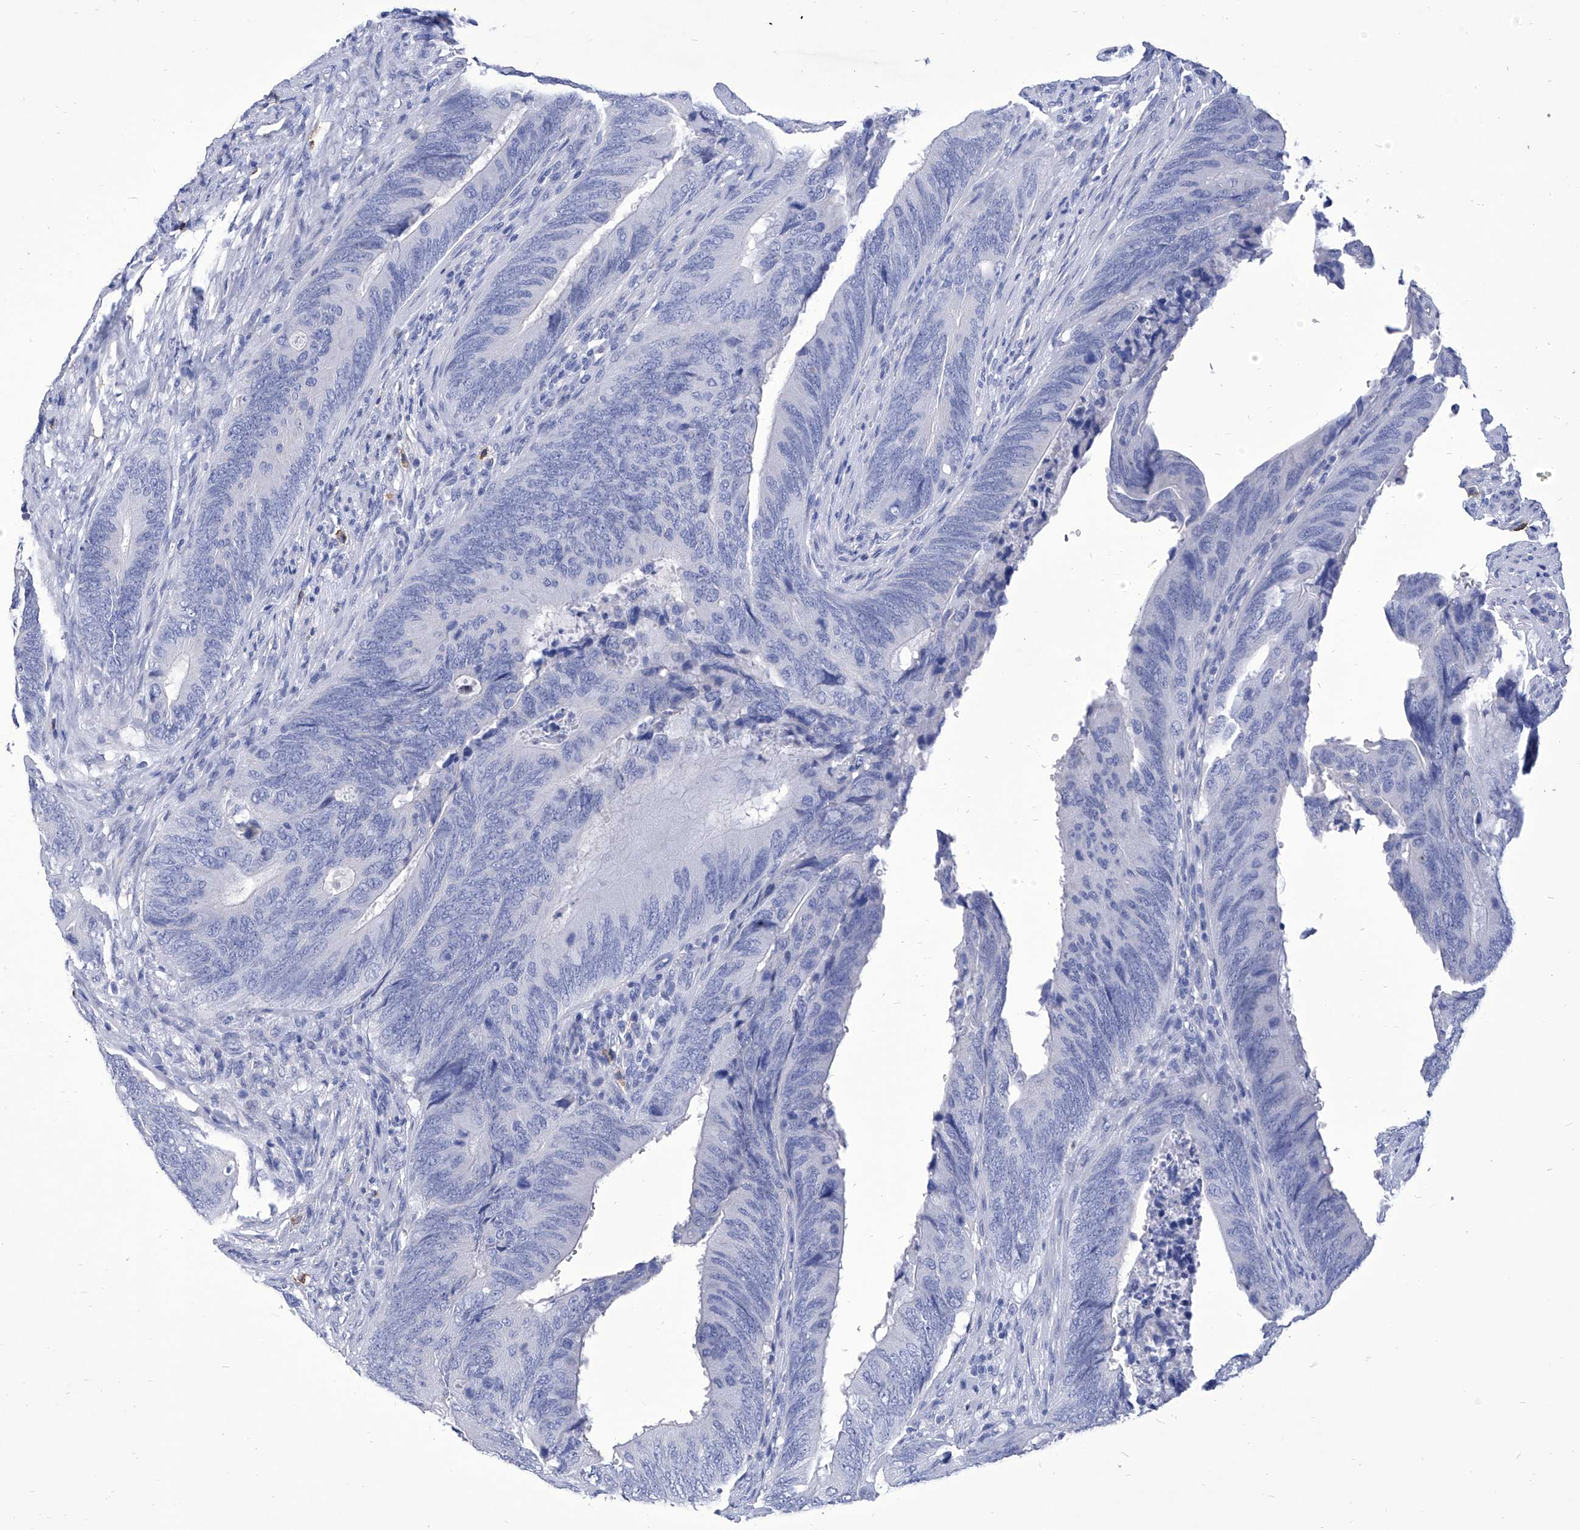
{"staining": {"intensity": "negative", "quantity": "none", "location": "none"}, "tissue": "colorectal cancer", "cell_type": "Tumor cells", "image_type": "cancer", "snomed": [{"axis": "morphology", "description": "Normal tissue, NOS"}, {"axis": "morphology", "description": "Adenocarcinoma, NOS"}, {"axis": "topography", "description": "Colon"}], "caption": "Human colorectal cancer stained for a protein using immunohistochemistry displays no positivity in tumor cells.", "gene": "IFNL2", "patient": {"sex": "male", "age": 56}}